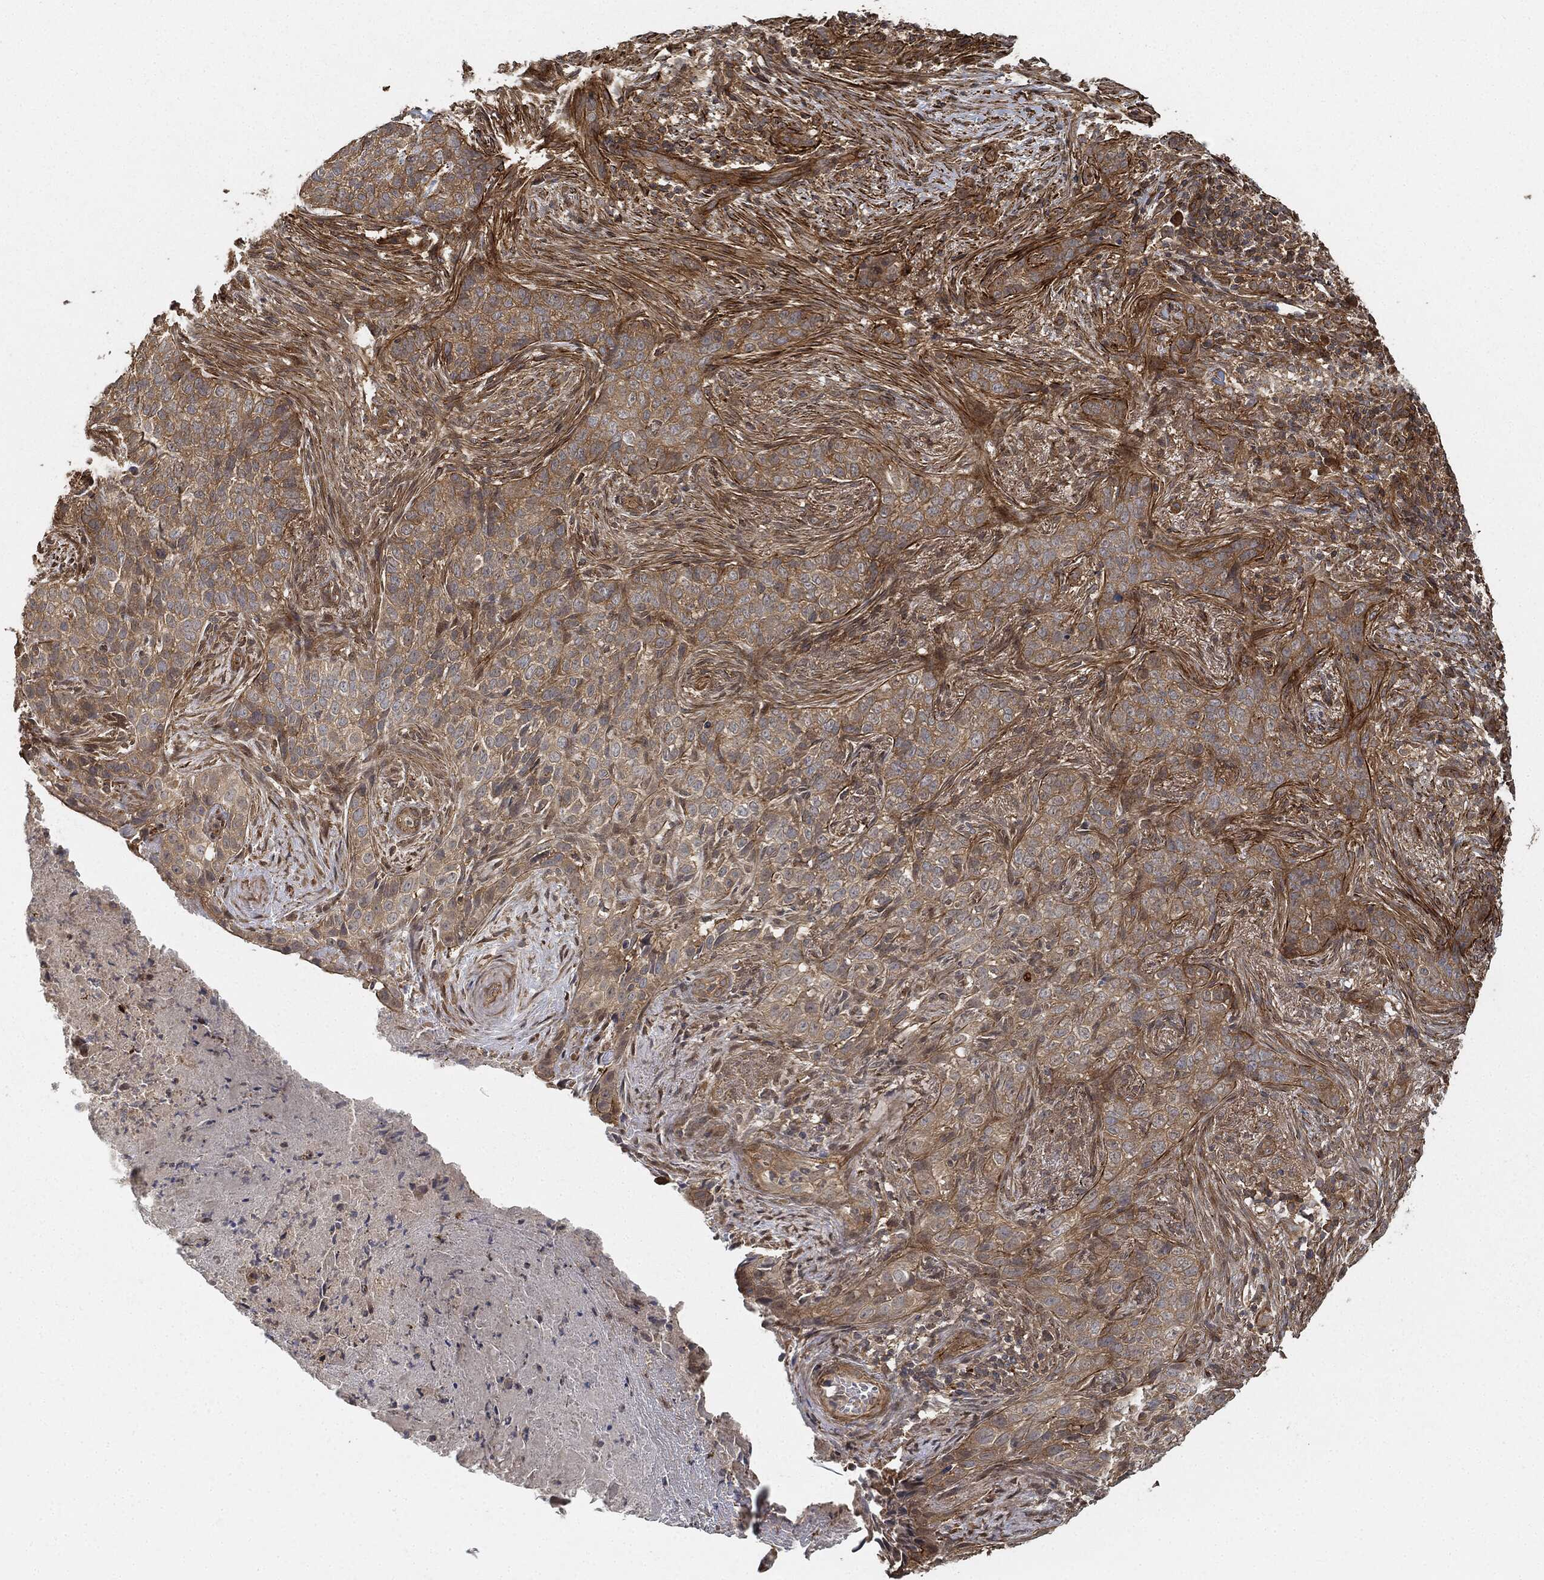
{"staining": {"intensity": "moderate", "quantity": ">75%", "location": "cytoplasmic/membranous"}, "tissue": "skin cancer", "cell_type": "Tumor cells", "image_type": "cancer", "snomed": [{"axis": "morphology", "description": "Squamous cell carcinoma, NOS"}, {"axis": "topography", "description": "Skin"}], "caption": "Protein positivity by immunohistochemistry (IHC) shows moderate cytoplasmic/membranous staining in approximately >75% of tumor cells in skin cancer.", "gene": "TPT1", "patient": {"sex": "male", "age": 88}}